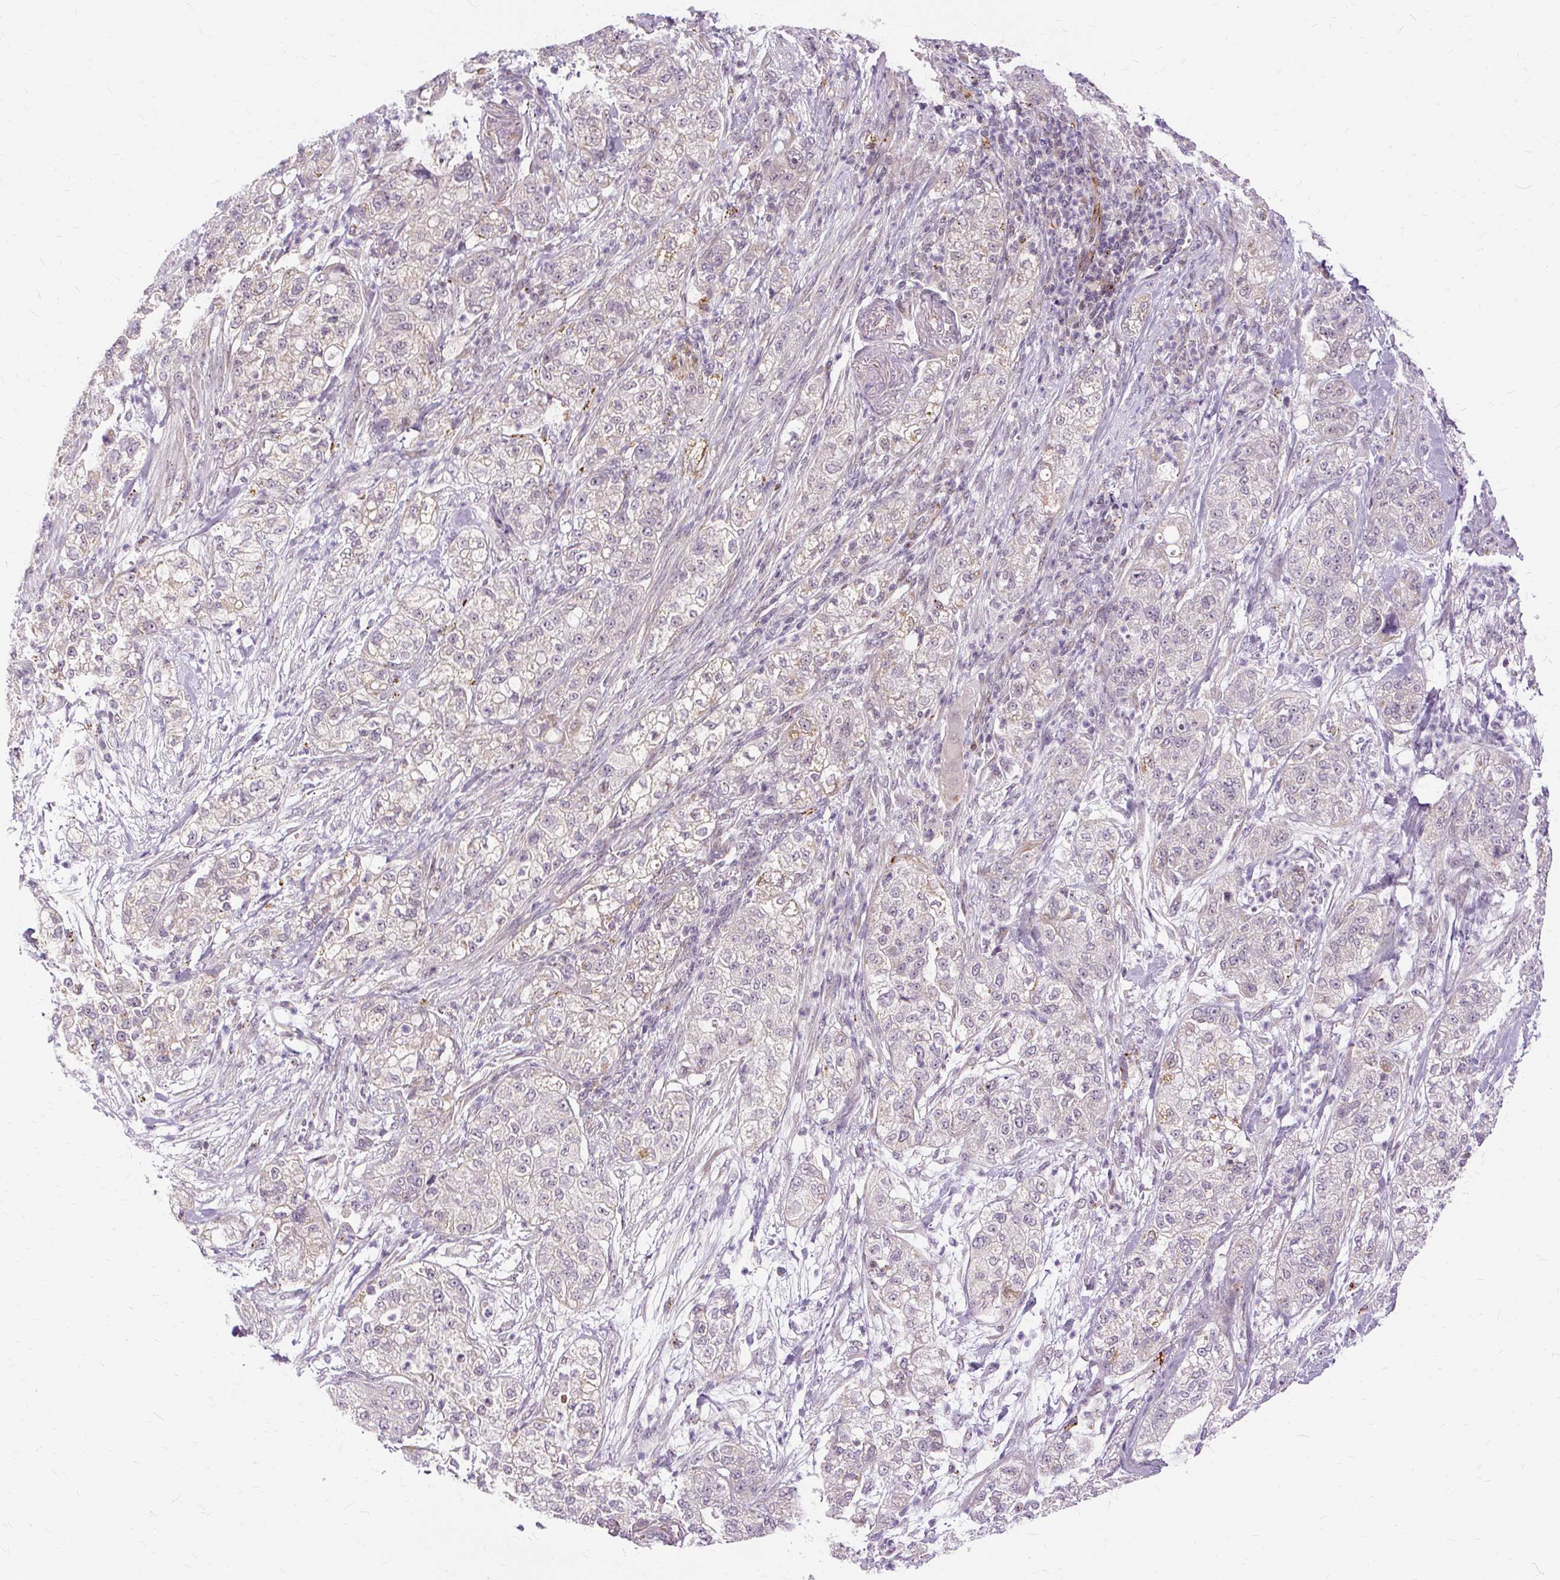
{"staining": {"intensity": "negative", "quantity": "none", "location": "none"}, "tissue": "pancreatic cancer", "cell_type": "Tumor cells", "image_type": "cancer", "snomed": [{"axis": "morphology", "description": "Adenocarcinoma, NOS"}, {"axis": "topography", "description": "Pancreas"}], "caption": "Pancreatic cancer was stained to show a protein in brown. There is no significant positivity in tumor cells. (DAB (3,3'-diaminobenzidine) immunohistochemistry visualized using brightfield microscopy, high magnification).", "gene": "MMACHC", "patient": {"sex": "female", "age": 78}}